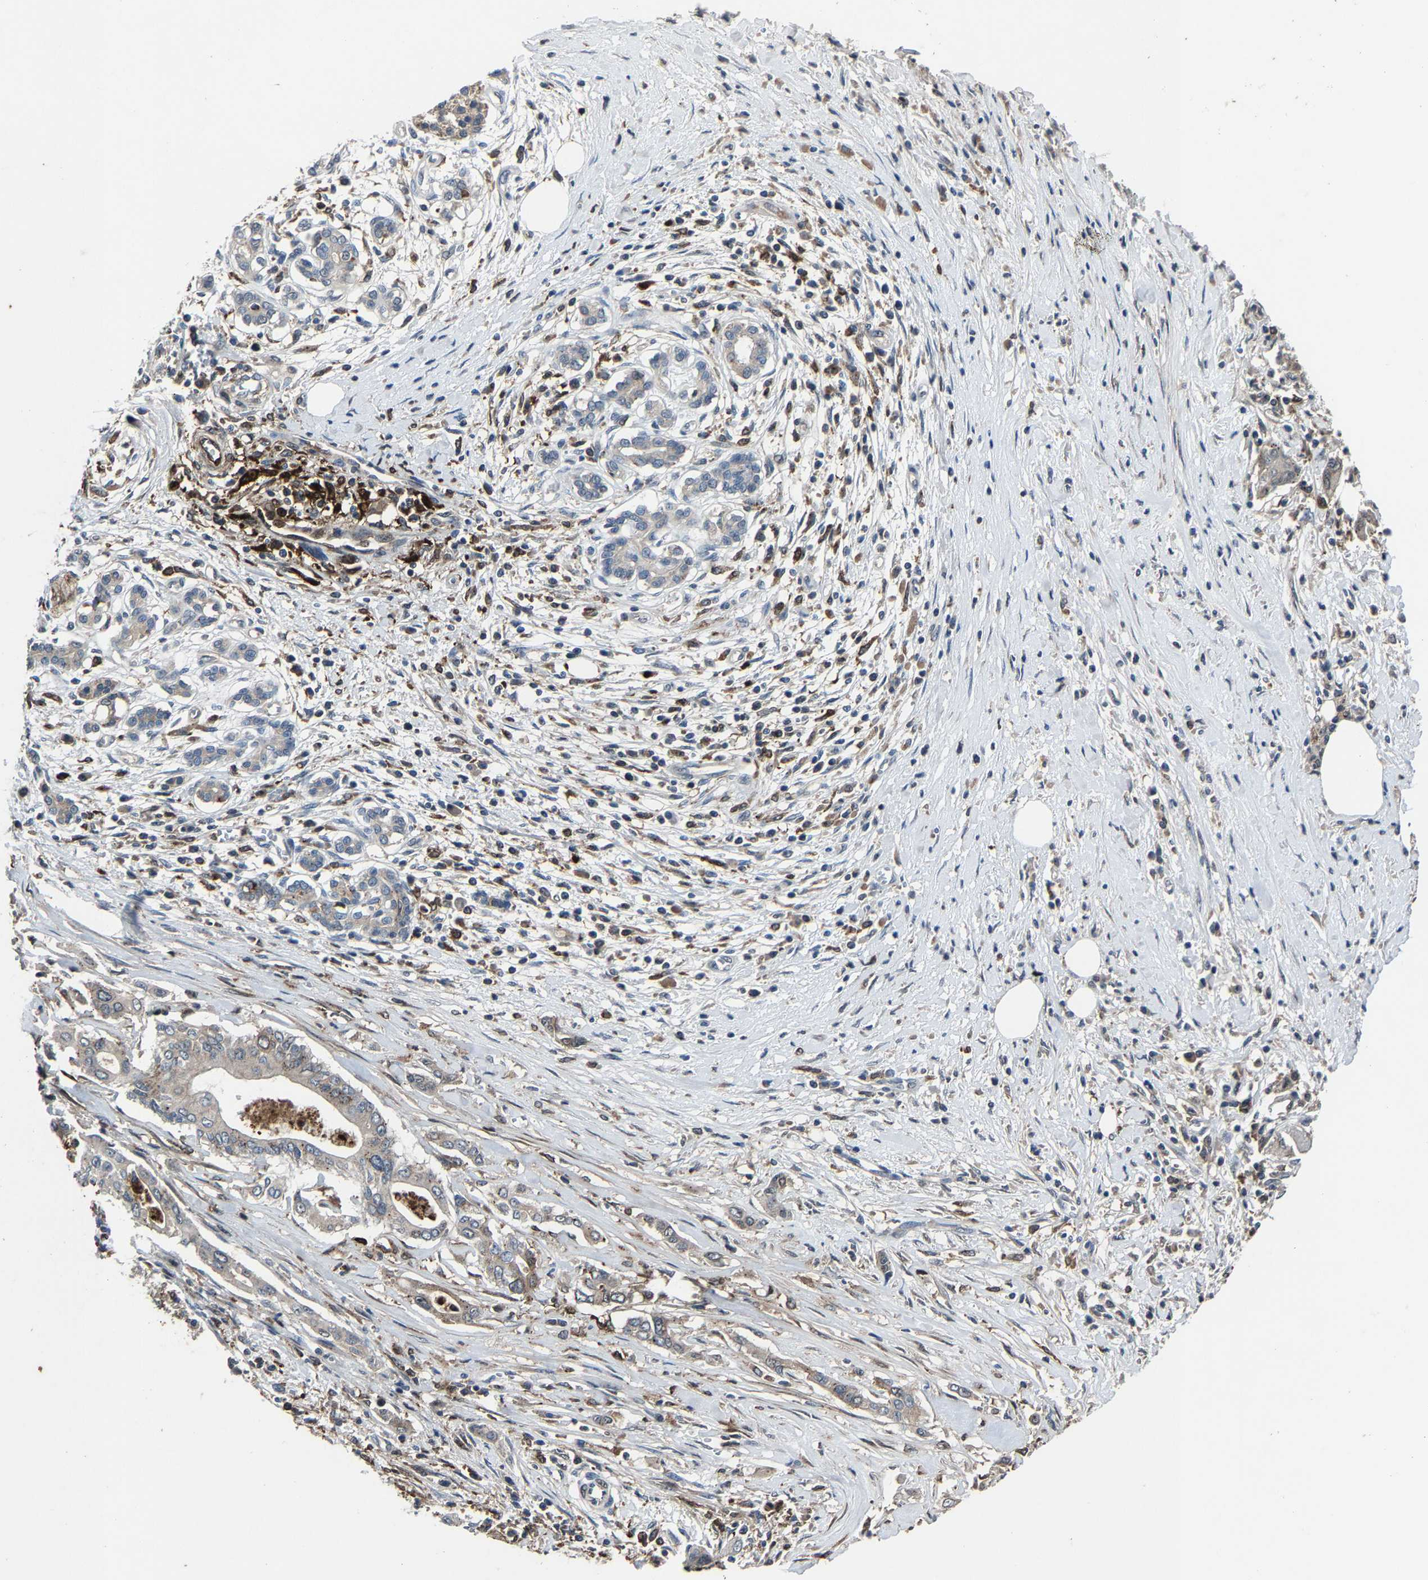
{"staining": {"intensity": "weak", "quantity": "<25%", "location": "cytoplasmic/membranous"}, "tissue": "pancreatic cancer", "cell_type": "Tumor cells", "image_type": "cancer", "snomed": [{"axis": "morphology", "description": "Adenocarcinoma, NOS"}, {"axis": "topography", "description": "Pancreas"}], "caption": "Human pancreatic cancer (adenocarcinoma) stained for a protein using immunohistochemistry (IHC) displays no positivity in tumor cells.", "gene": "PCNX2", "patient": {"sex": "male", "age": 58}}